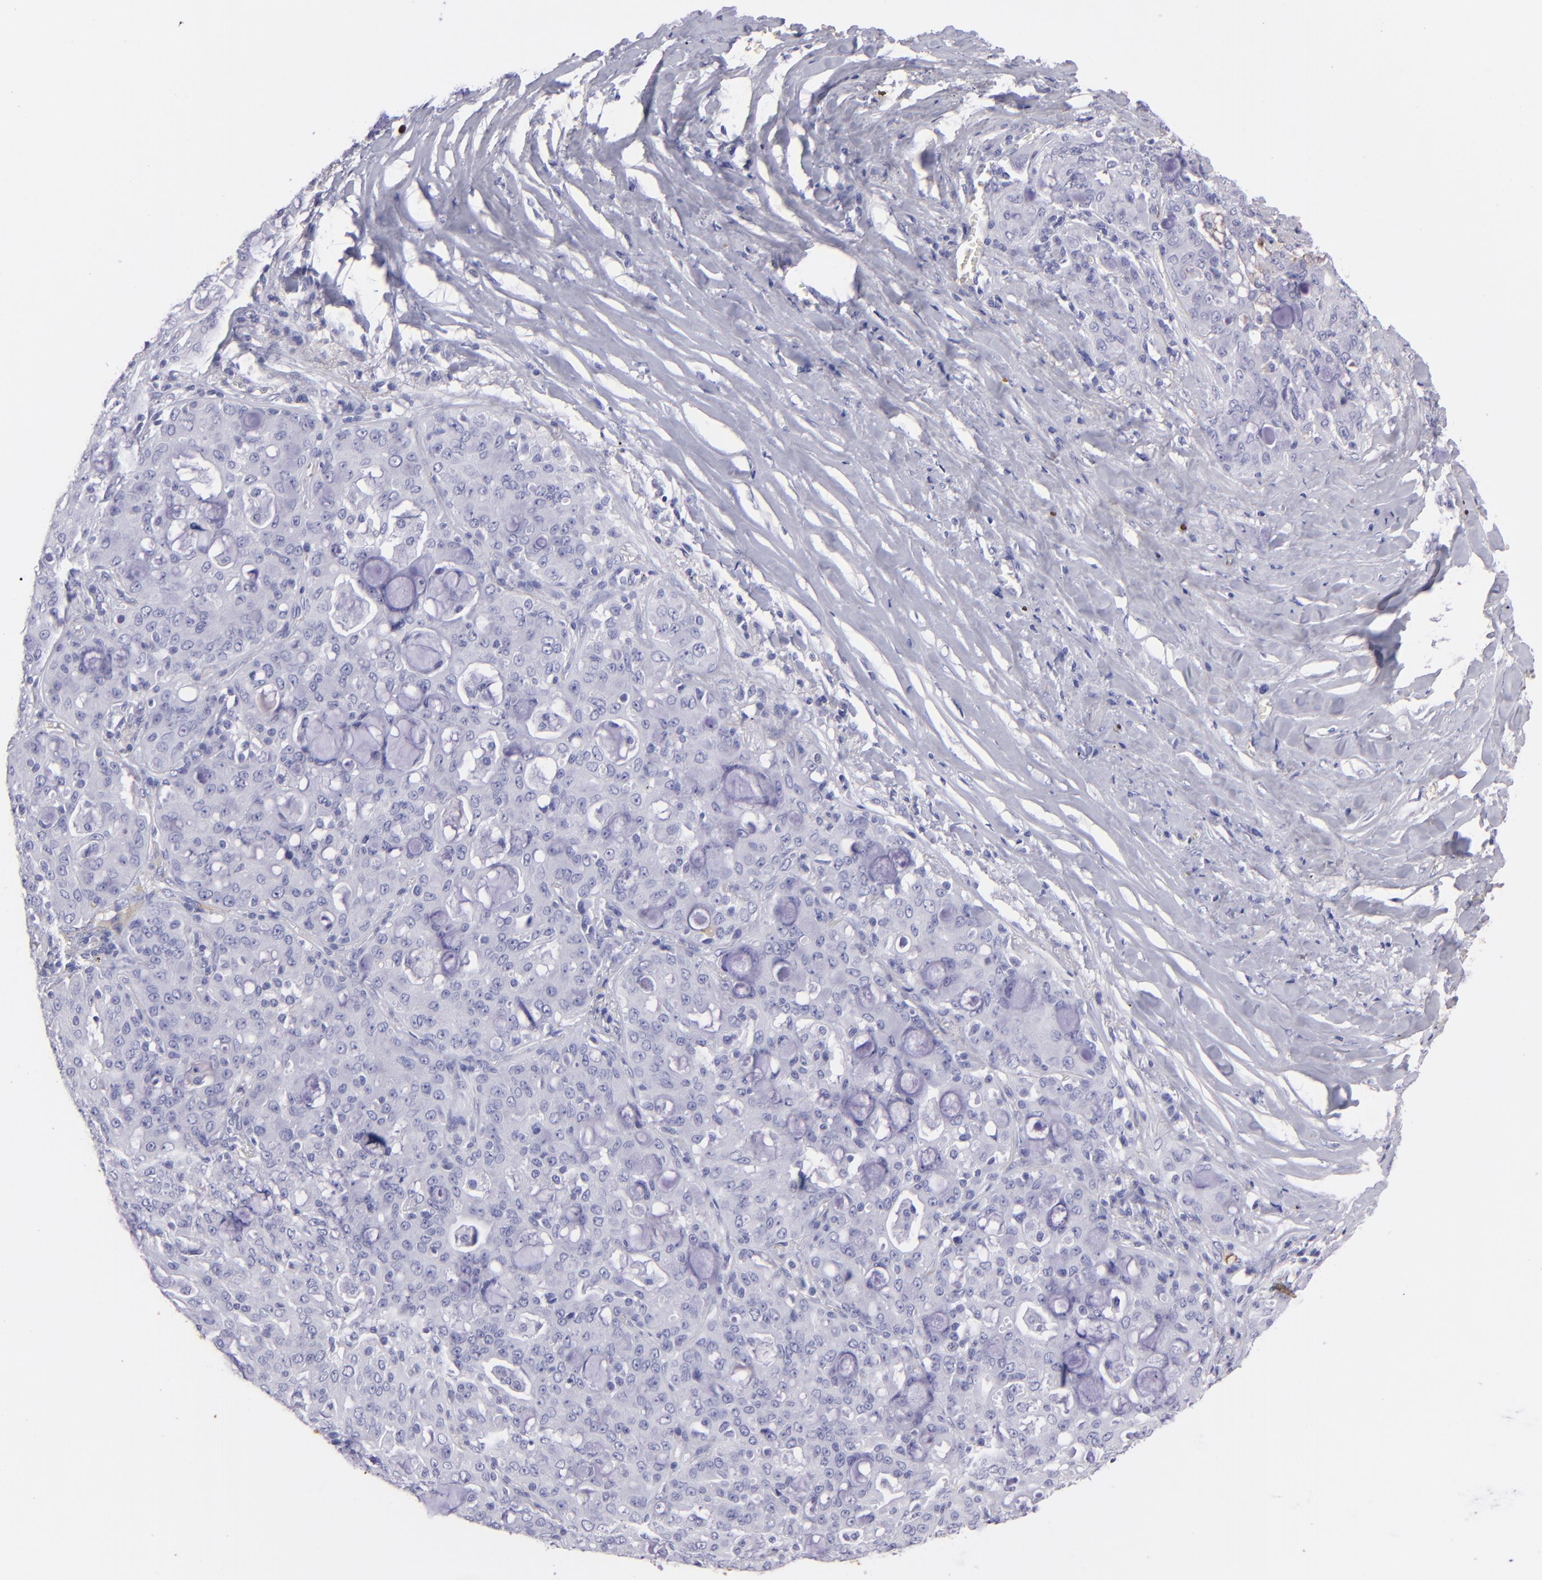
{"staining": {"intensity": "negative", "quantity": "none", "location": "none"}, "tissue": "lung cancer", "cell_type": "Tumor cells", "image_type": "cancer", "snomed": [{"axis": "morphology", "description": "Adenocarcinoma, NOS"}, {"axis": "topography", "description": "Lung"}], "caption": "Micrograph shows no protein expression in tumor cells of lung cancer tissue. The staining is performed using DAB (3,3'-diaminobenzidine) brown chromogen with nuclei counter-stained in using hematoxylin.", "gene": "FGB", "patient": {"sex": "female", "age": 44}}